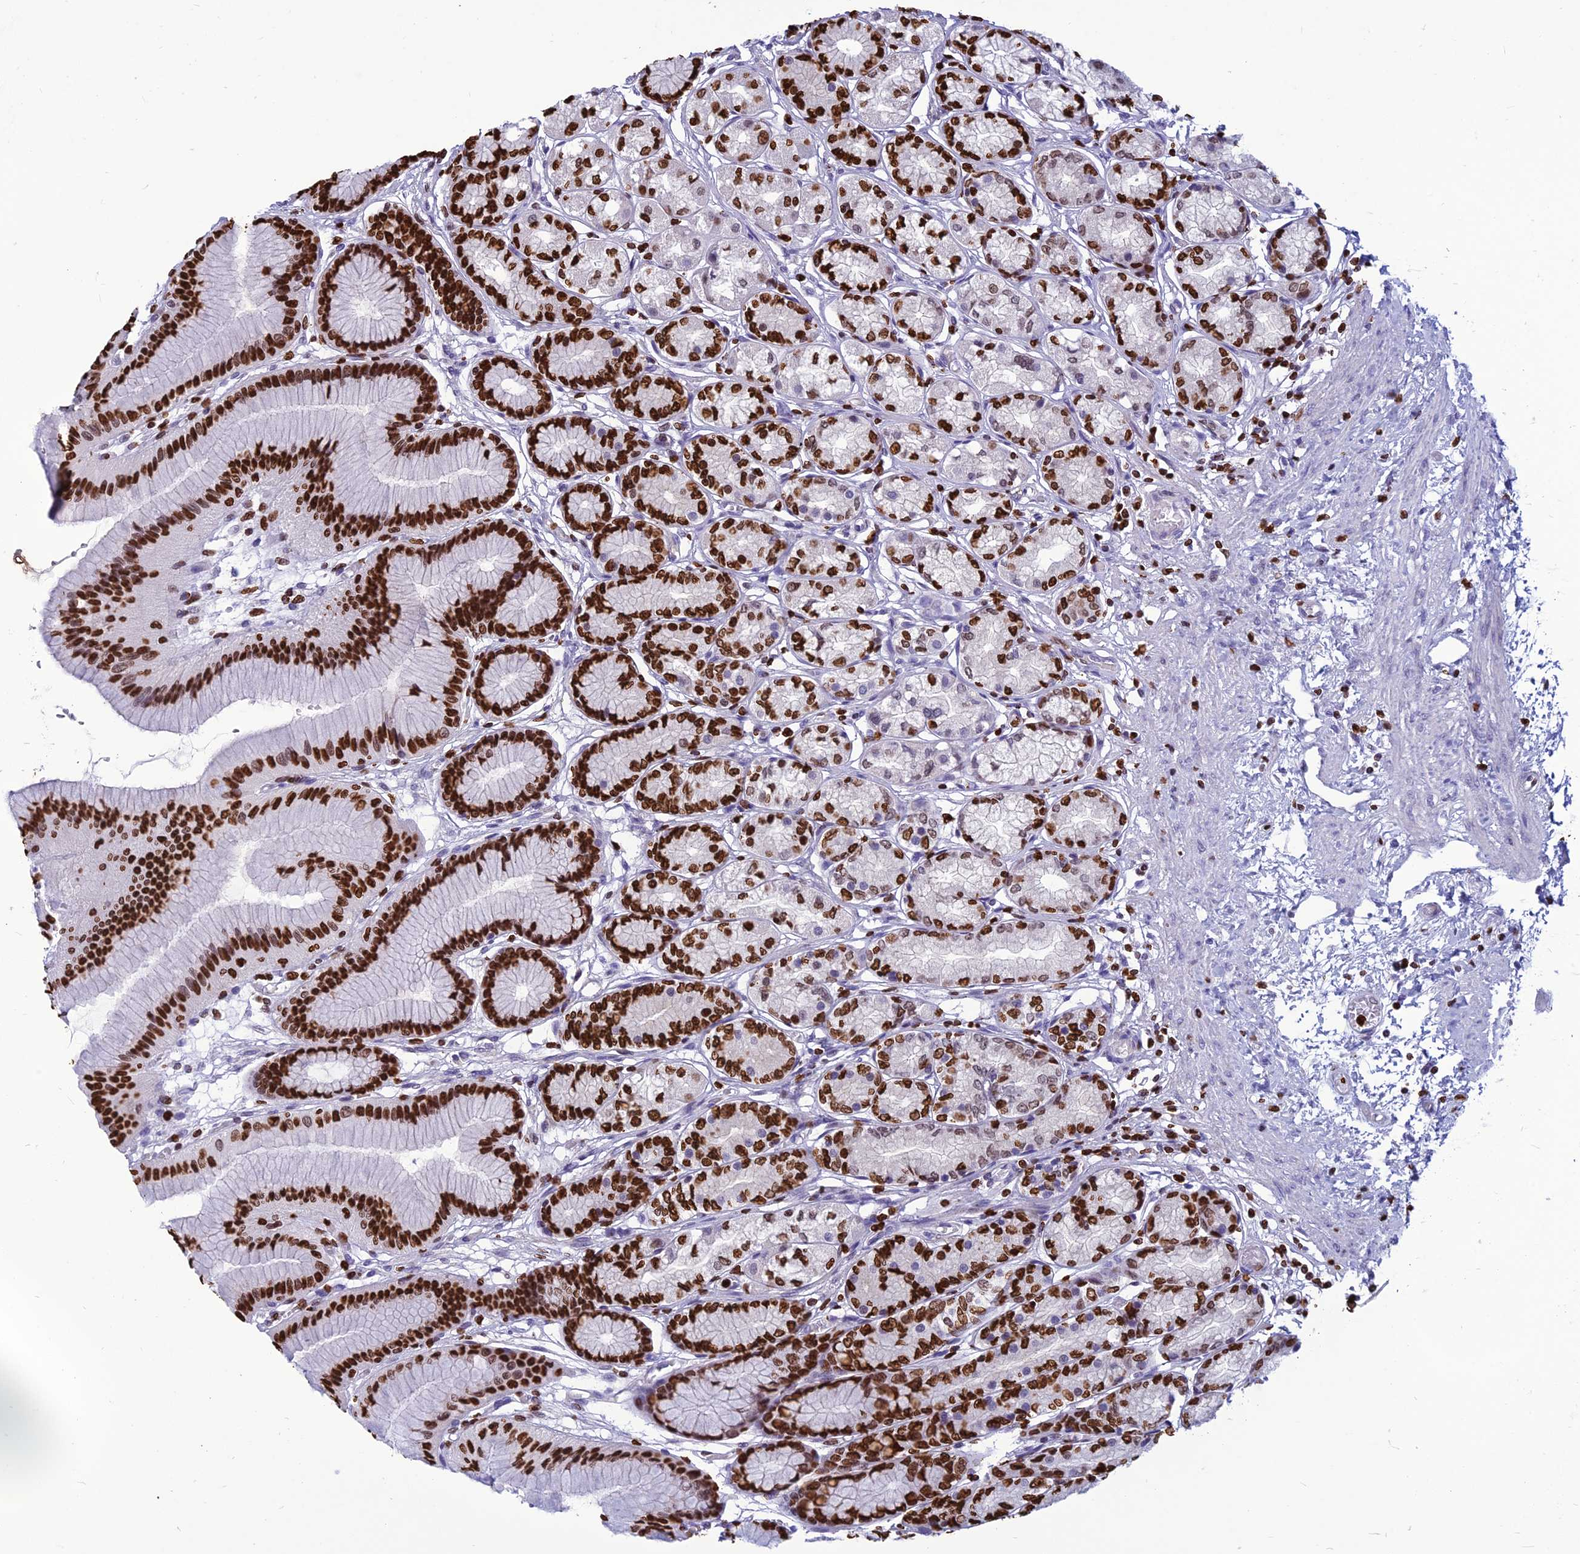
{"staining": {"intensity": "strong", "quantity": ">75%", "location": "nuclear"}, "tissue": "stomach", "cell_type": "Glandular cells", "image_type": "normal", "snomed": [{"axis": "morphology", "description": "Normal tissue, NOS"}, {"axis": "morphology", "description": "Adenocarcinoma, NOS"}, {"axis": "morphology", "description": "Adenocarcinoma, High grade"}, {"axis": "topography", "description": "Stomach, upper"}, {"axis": "topography", "description": "Stomach"}], "caption": "The photomicrograph exhibits immunohistochemical staining of unremarkable stomach. There is strong nuclear expression is identified in about >75% of glandular cells.", "gene": "AKAP17A", "patient": {"sex": "female", "age": 65}}